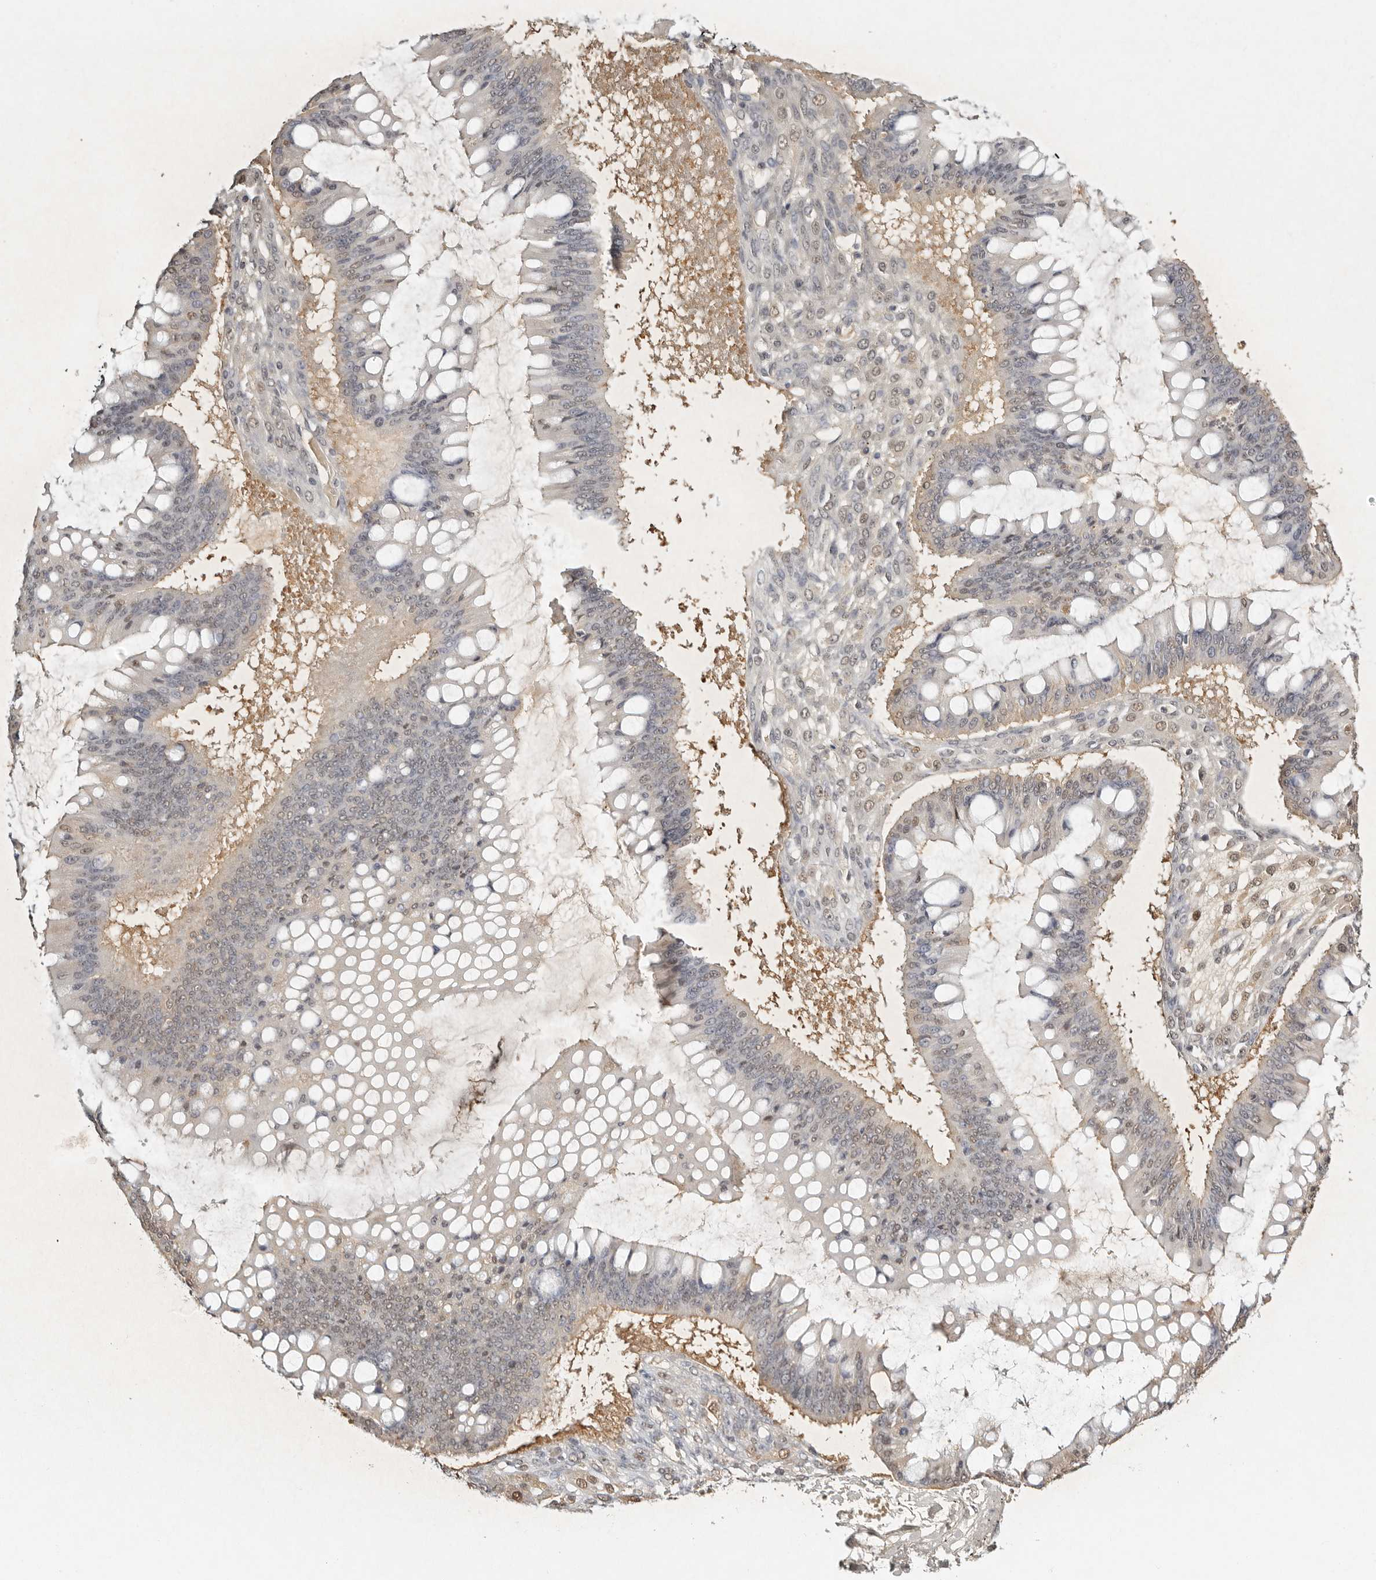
{"staining": {"intensity": "moderate", "quantity": "25%-75%", "location": "nuclear"}, "tissue": "ovarian cancer", "cell_type": "Tumor cells", "image_type": "cancer", "snomed": [{"axis": "morphology", "description": "Cystadenocarcinoma, mucinous, NOS"}, {"axis": "topography", "description": "Ovary"}], "caption": "Tumor cells show moderate nuclear staining in about 25%-75% of cells in ovarian cancer (mucinous cystadenocarcinoma). (DAB (3,3'-diaminobenzidine) = brown stain, brightfield microscopy at high magnification).", "gene": "PSMA5", "patient": {"sex": "female", "age": 73}}